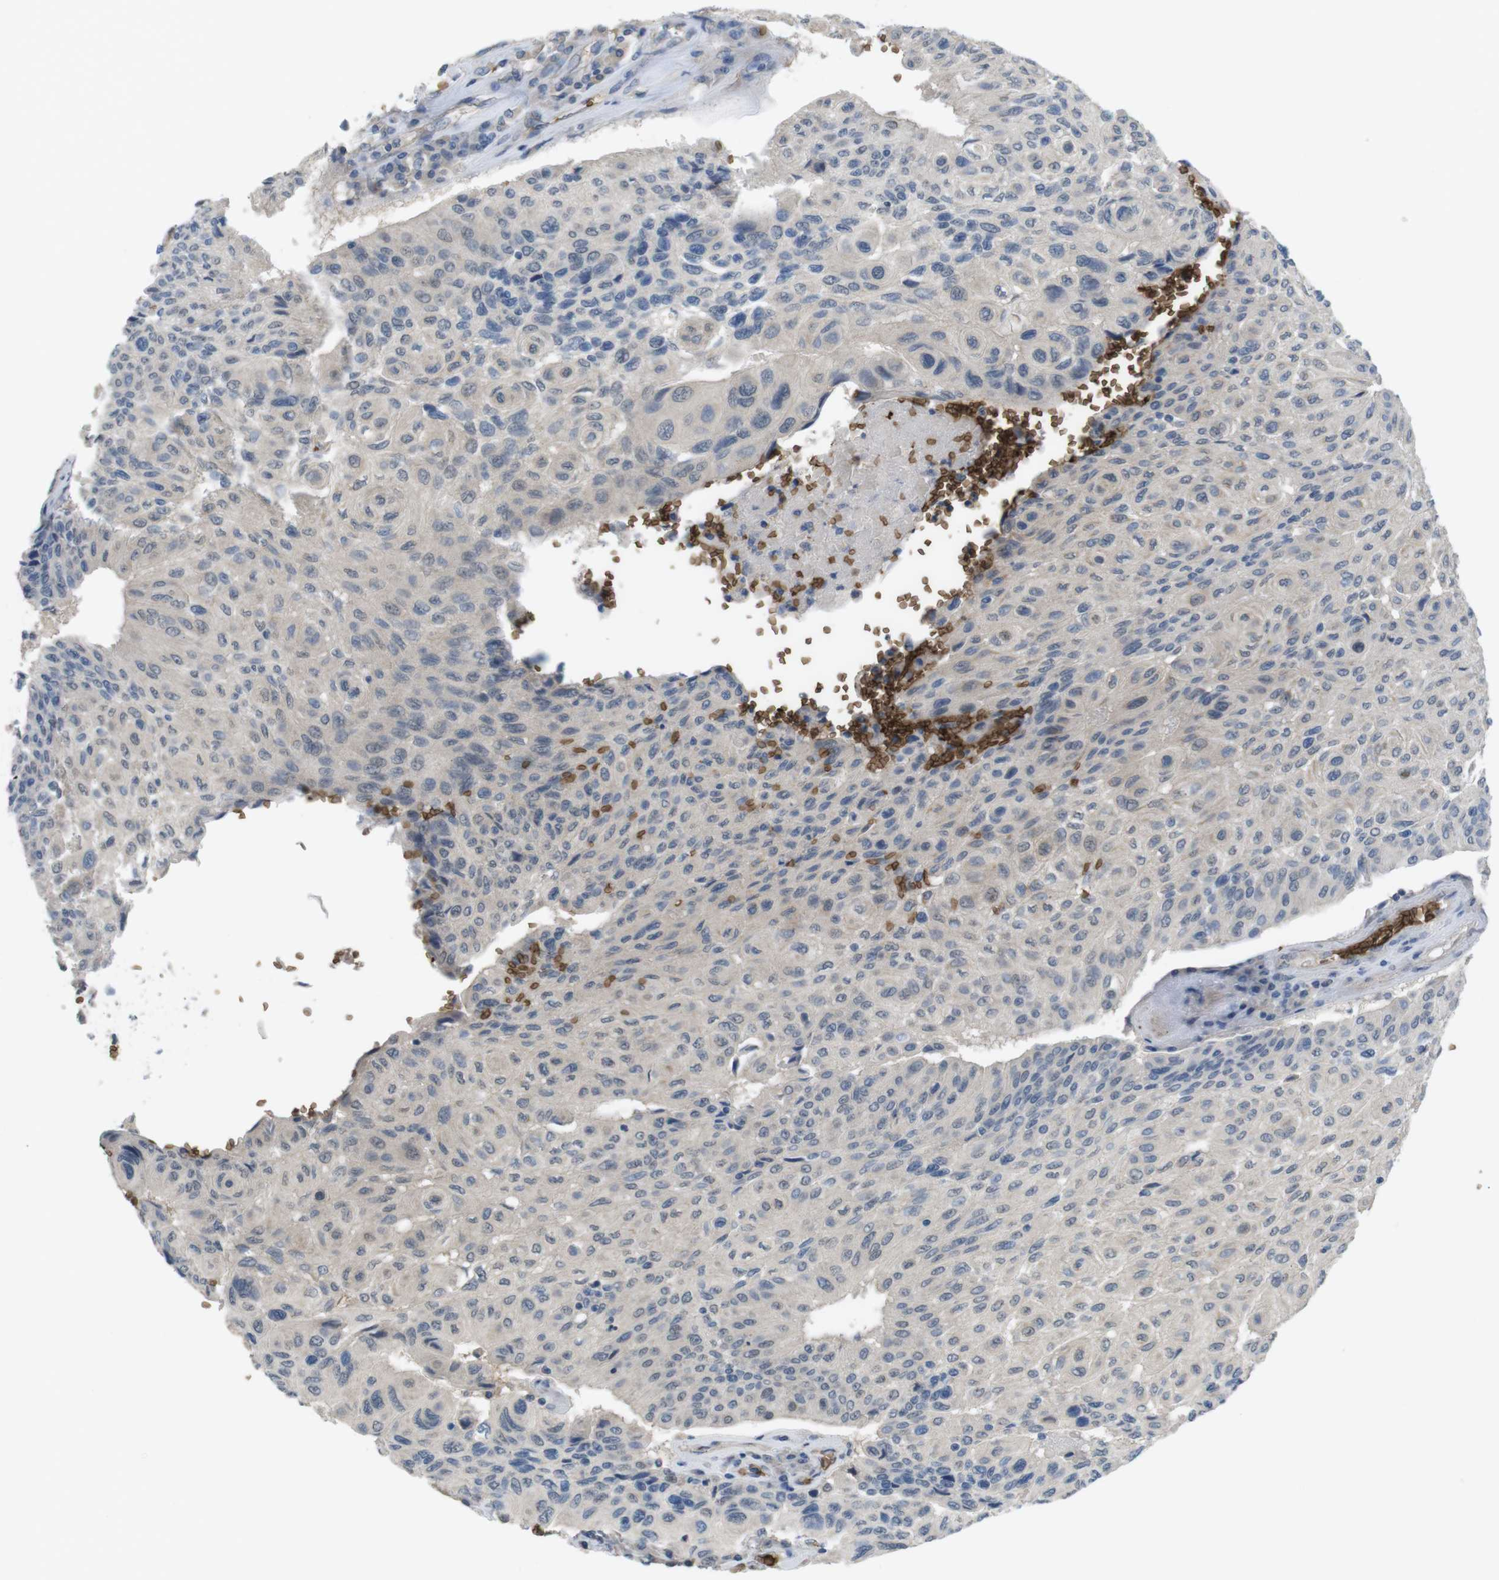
{"staining": {"intensity": "weak", "quantity": "<25%", "location": "cytoplasmic/membranous"}, "tissue": "urothelial cancer", "cell_type": "Tumor cells", "image_type": "cancer", "snomed": [{"axis": "morphology", "description": "Urothelial carcinoma, High grade"}, {"axis": "topography", "description": "Urinary bladder"}], "caption": "Immunohistochemistry (IHC) micrograph of urothelial carcinoma (high-grade) stained for a protein (brown), which shows no expression in tumor cells.", "gene": "GYPA", "patient": {"sex": "male", "age": 66}}